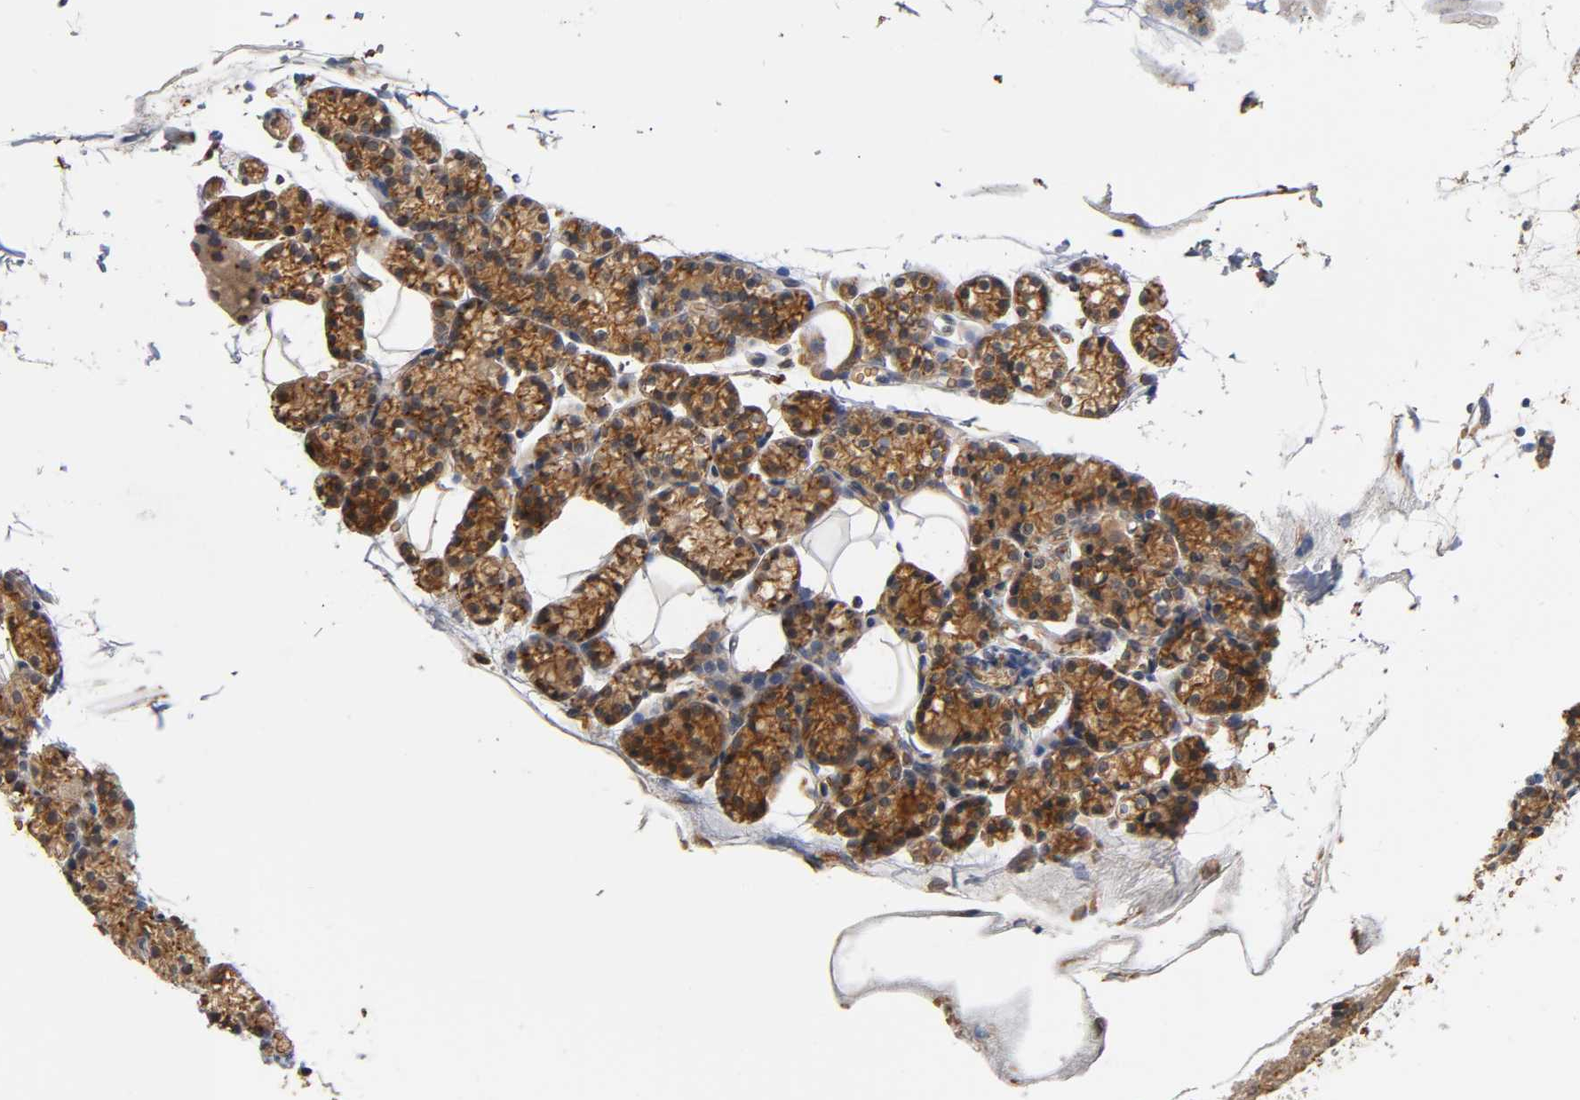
{"staining": {"intensity": "moderate", "quantity": ">75%", "location": "cytoplasmic/membranous"}, "tissue": "parathyroid gland", "cell_type": "Glandular cells", "image_type": "normal", "snomed": [{"axis": "morphology", "description": "Normal tissue, NOS"}, {"axis": "topography", "description": "Parathyroid gland"}], "caption": "A brown stain highlights moderate cytoplasmic/membranous expression of a protein in glandular cells of unremarkable parathyroid gland. The protein is stained brown, and the nuclei are stained in blue (DAB IHC with brightfield microscopy, high magnification).", "gene": "UCKL1", "patient": {"sex": "female", "age": 60}}